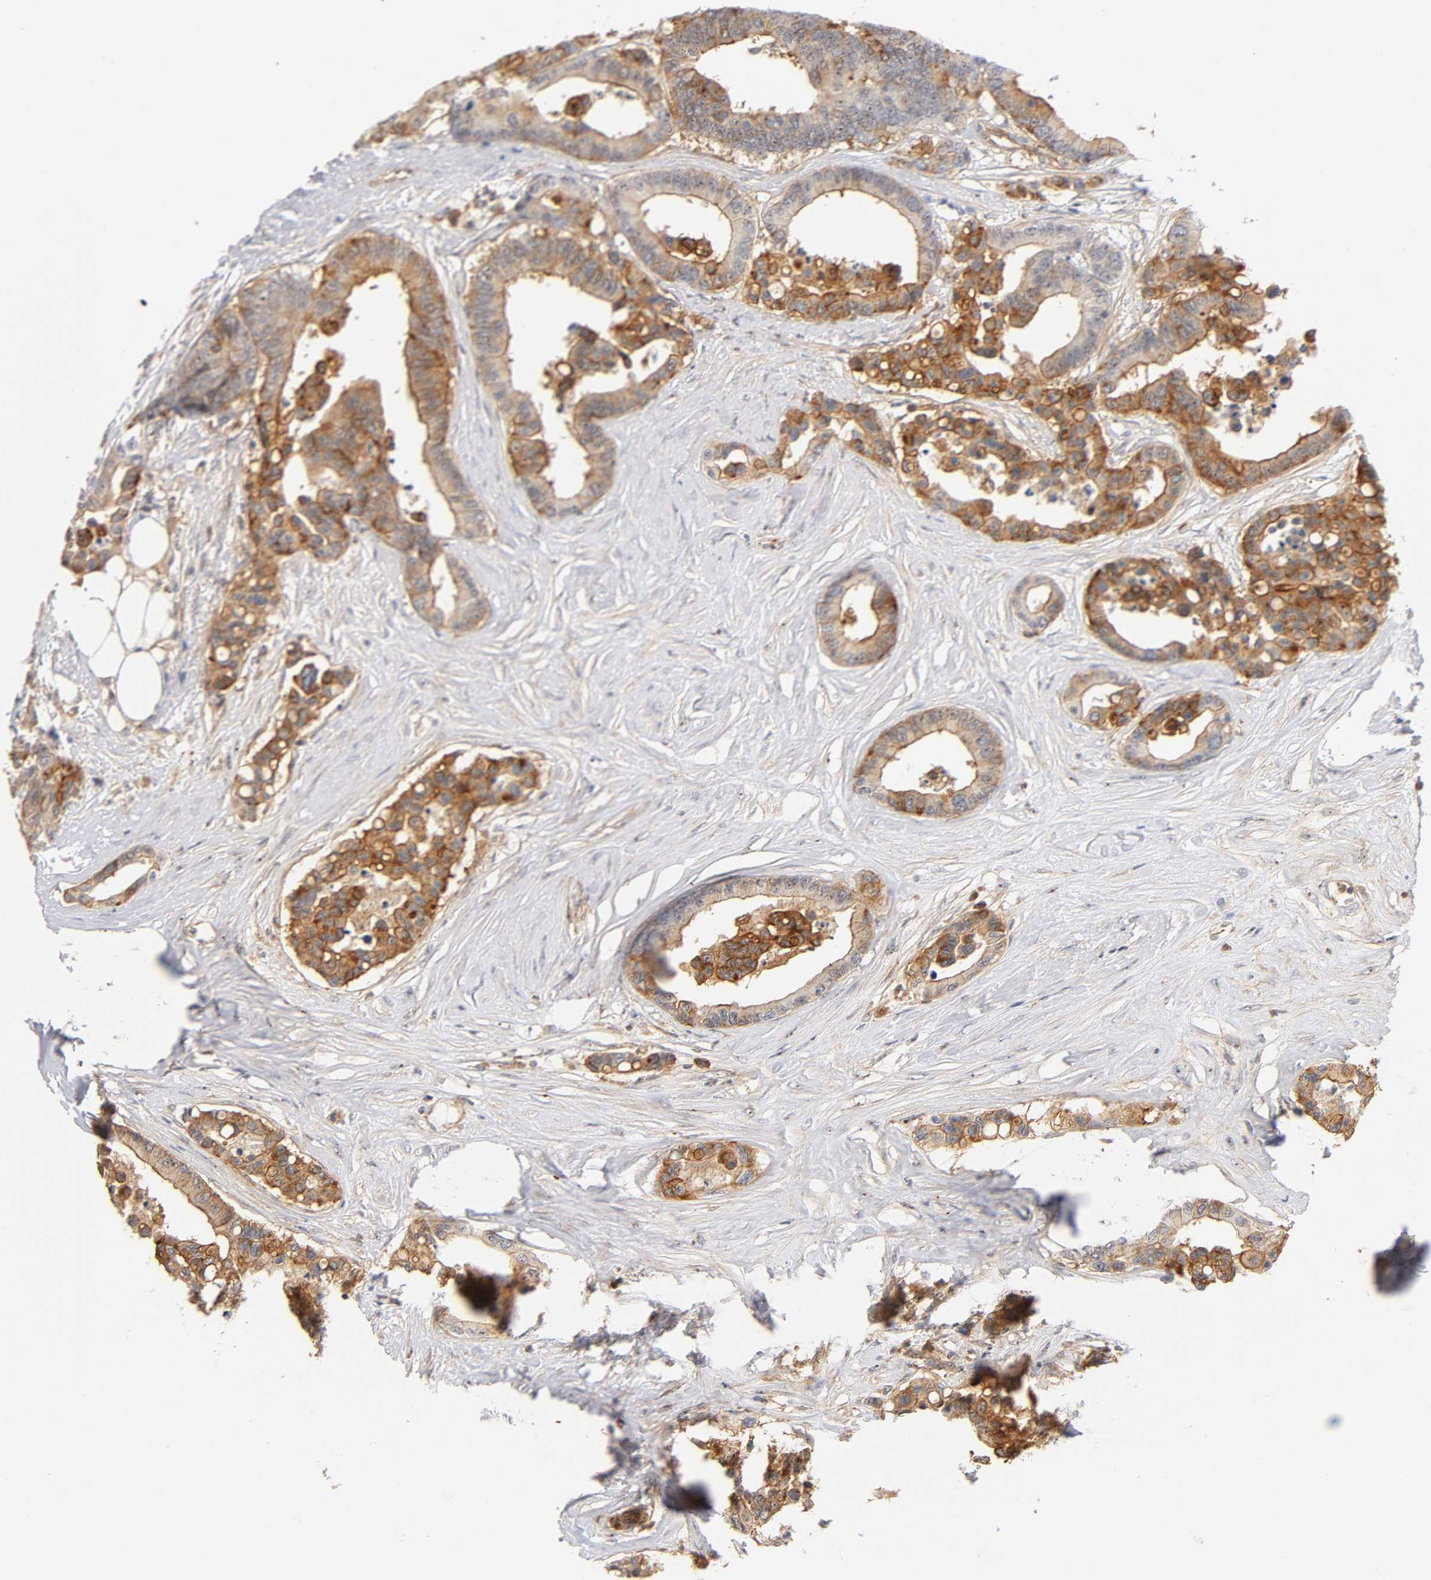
{"staining": {"intensity": "moderate", "quantity": ">75%", "location": "cytoplasmic/membranous"}, "tissue": "colorectal cancer", "cell_type": "Tumor cells", "image_type": "cancer", "snomed": [{"axis": "morphology", "description": "Adenocarcinoma, NOS"}, {"axis": "topography", "description": "Colon"}], "caption": "A high-resolution micrograph shows IHC staining of colorectal adenocarcinoma, which shows moderate cytoplasmic/membranous staining in about >75% of tumor cells.", "gene": "PLD1", "patient": {"sex": "male", "age": 82}}